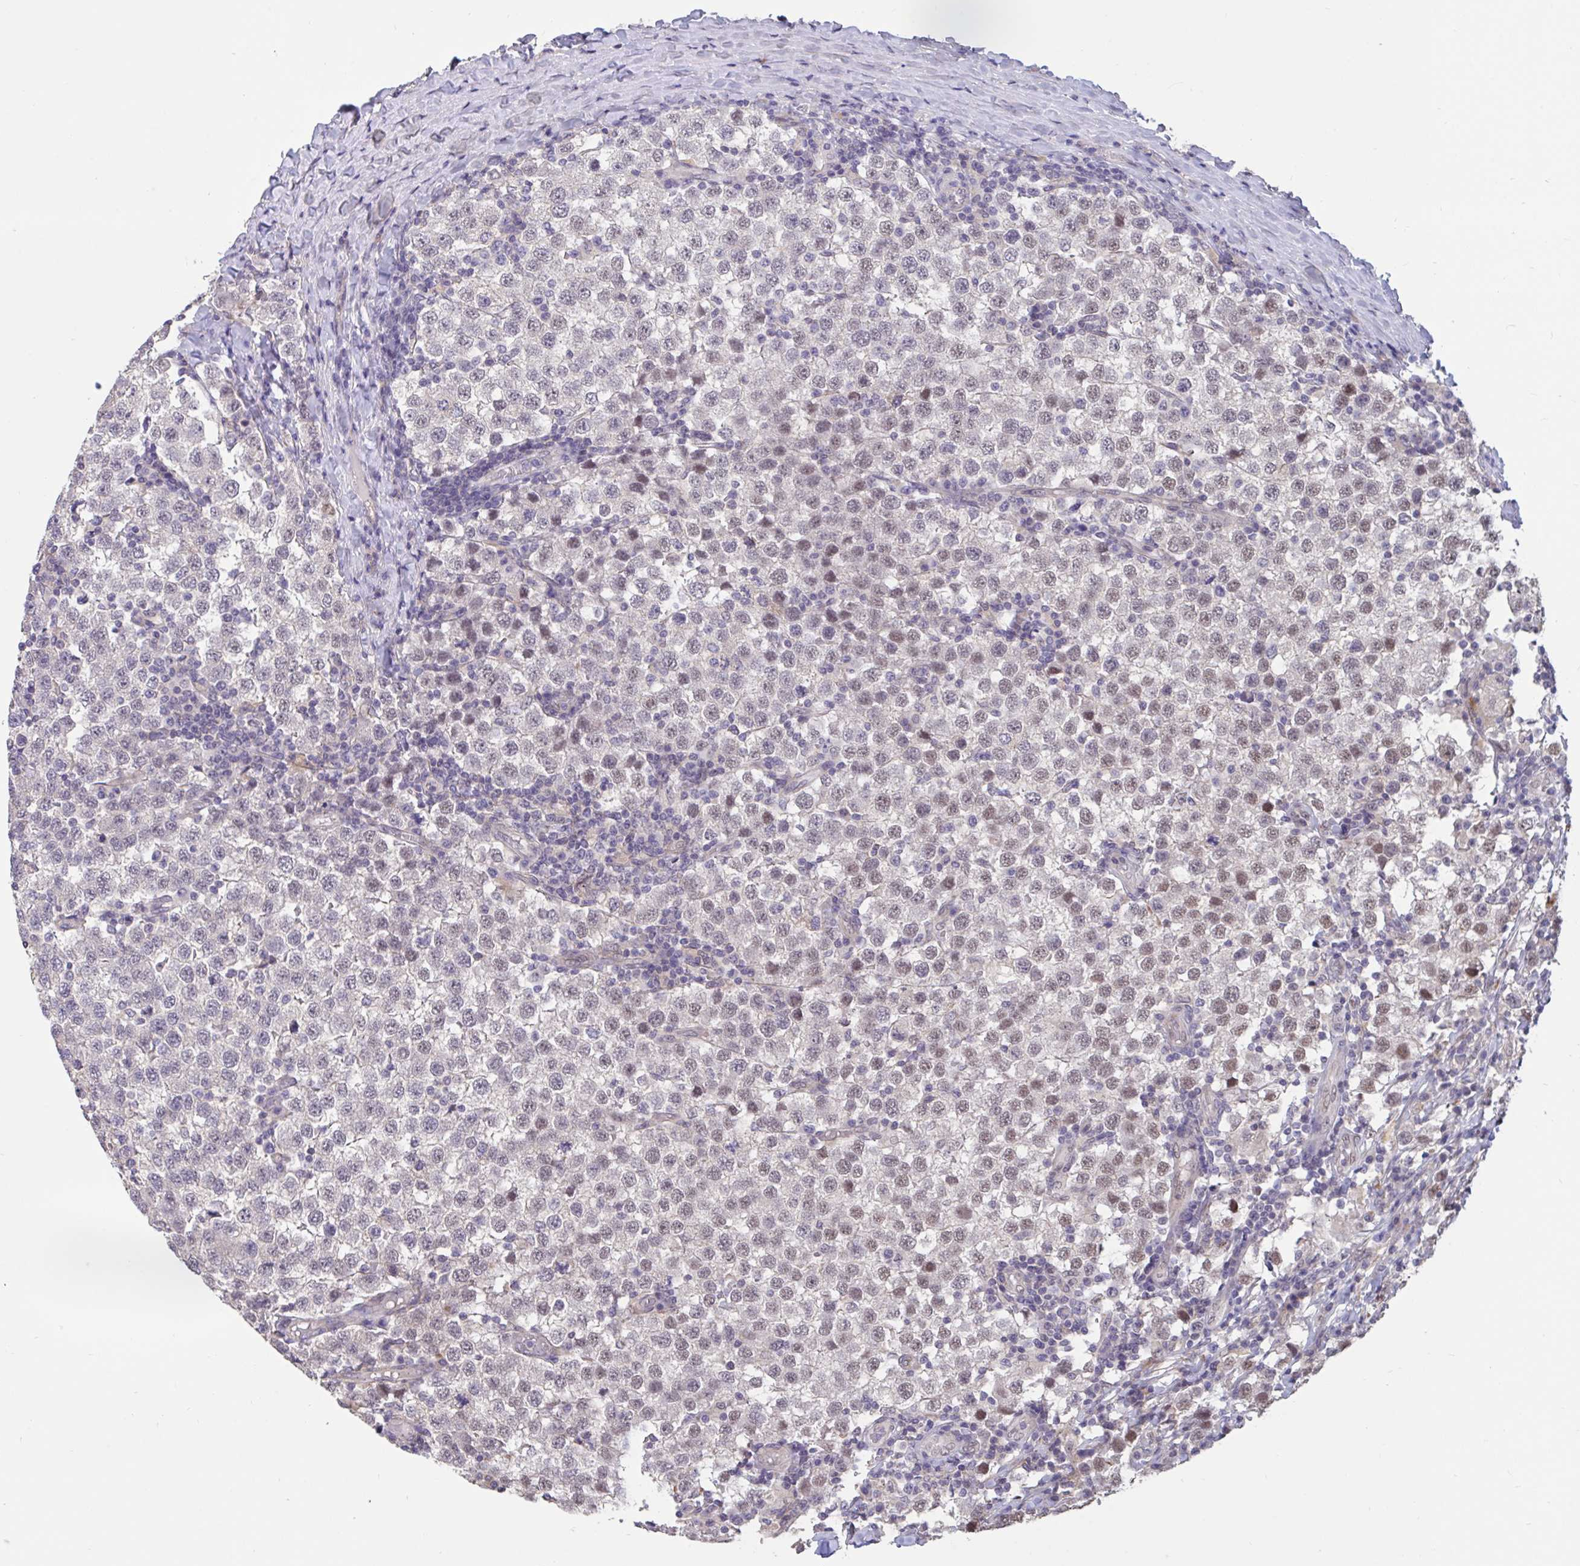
{"staining": {"intensity": "weak", "quantity": "<25%", "location": "nuclear"}, "tissue": "testis cancer", "cell_type": "Tumor cells", "image_type": "cancer", "snomed": [{"axis": "morphology", "description": "Seminoma, NOS"}, {"axis": "topography", "description": "Testis"}], "caption": "Immunohistochemistry (IHC) photomicrograph of seminoma (testis) stained for a protein (brown), which shows no expression in tumor cells.", "gene": "DDX39A", "patient": {"sex": "male", "age": 34}}